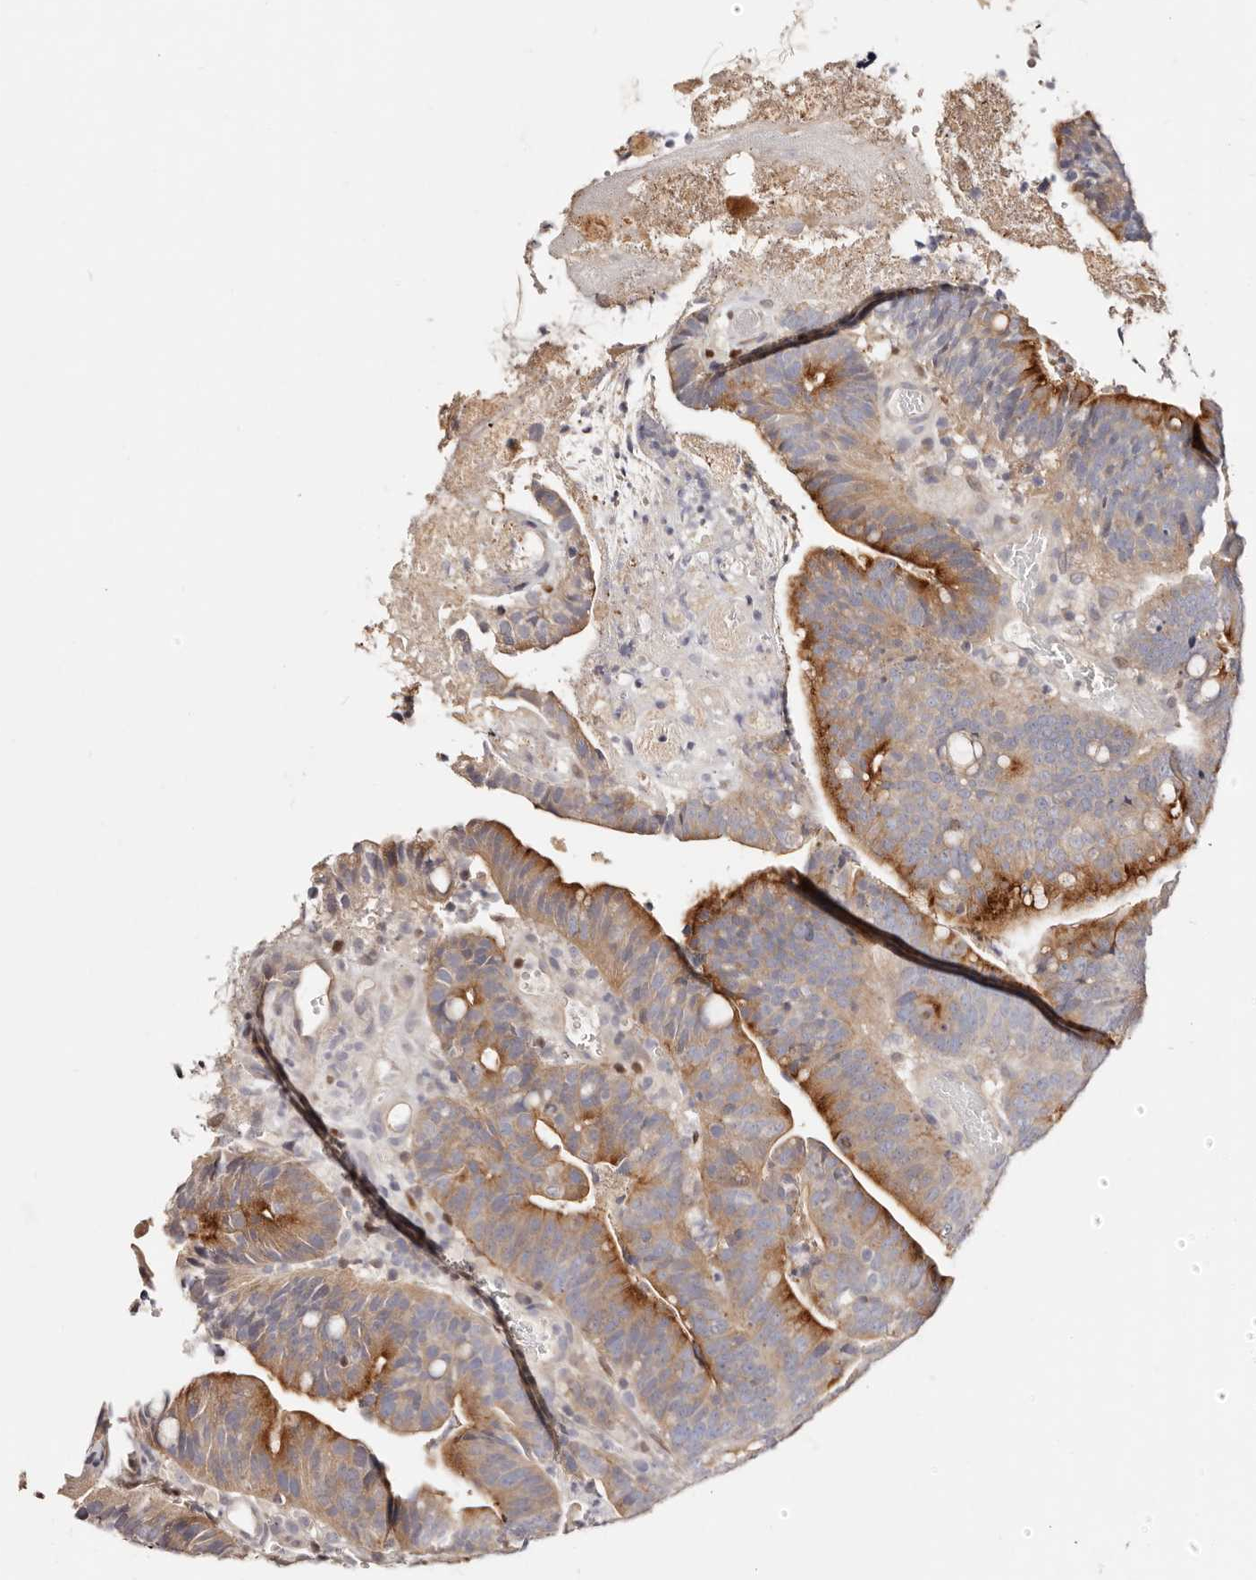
{"staining": {"intensity": "strong", "quantity": "25%-75%", "location": "cytoplasmic/membranous"}, "tissue": "colorectal cancer", "cell_type": "Tumor cells", "image_type": "cancer", "snomed": [{"axis": "morphology", "description": "Adenocarcinoma, NOS"}, {"axis": "topography", "description": "Colon"}], "caption": "A brown stain highlights strong cytoplasmic/membranous expression of a protein in human colorectal cancer (adenocarcinoma) tumor cells. (Brightfield microscopy of DAB IHC at high magnification).", "gene": "IQGAP3", "patient": {"sex": "female", "age": 66}}